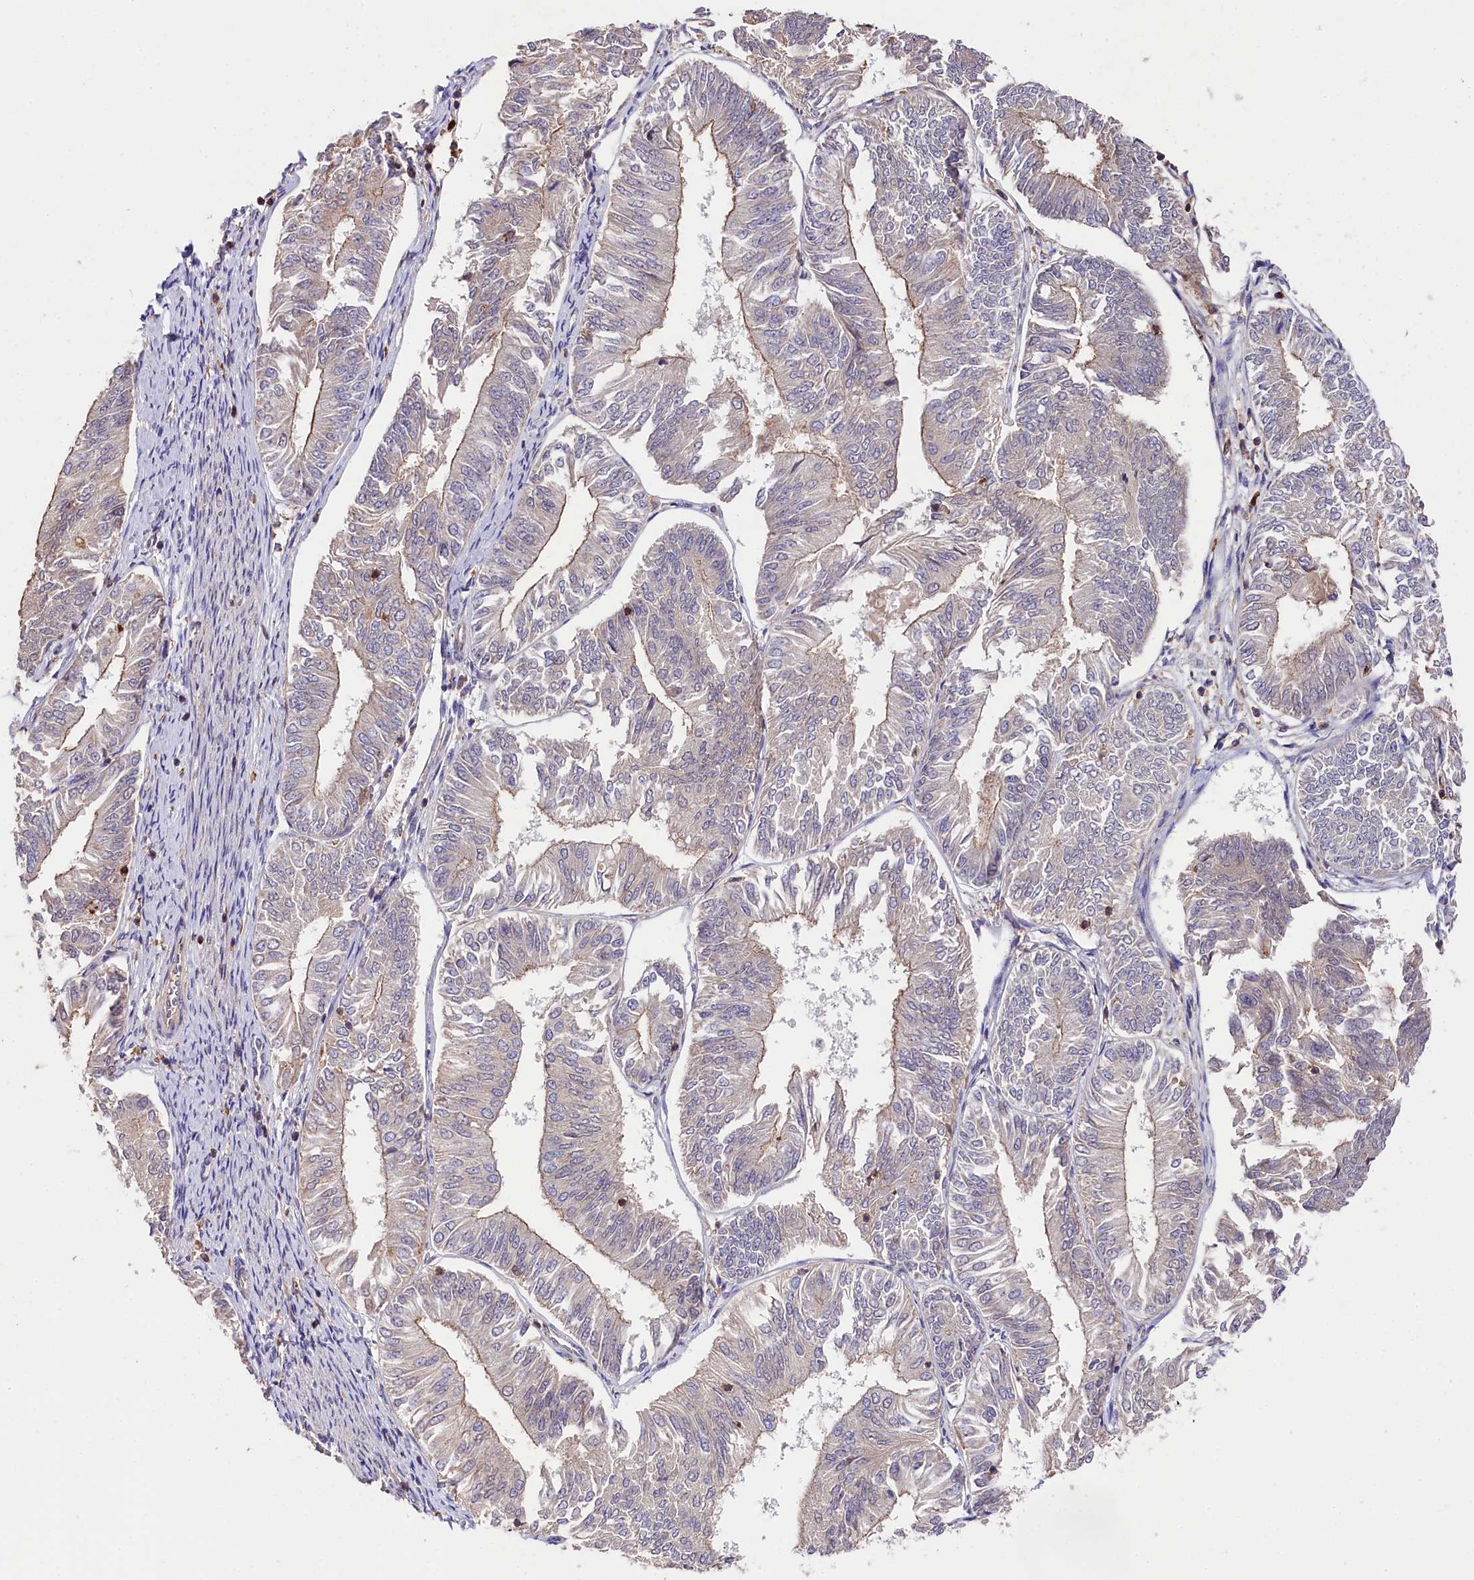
{"staining": {"intensity": "weak", "quantity": "<25%", "location": "cytoplasmic/membranous"}, "tissue": "endometrial cancer", "cell_type": "Tumor cells", "image_type": "cancer", "snomed": [{"axis": "morphology", "description": "Adenocarcinoma, NOS"}, {"axis": "topography", "description": "Endometrium"}], "caption": "An IHC photomicrograph of endometrial adenocarcinoma is shown. There is no staining in tumor cells of endometrial adenocarcinoma. The staining was performed using DAB to visualize the protein expression in brown, while the nuclei were stained in blue with hematoxylin (Magnification: 20x).", "gene": "SKIDA1", "patient": {"sex": "female", "age": 58}}